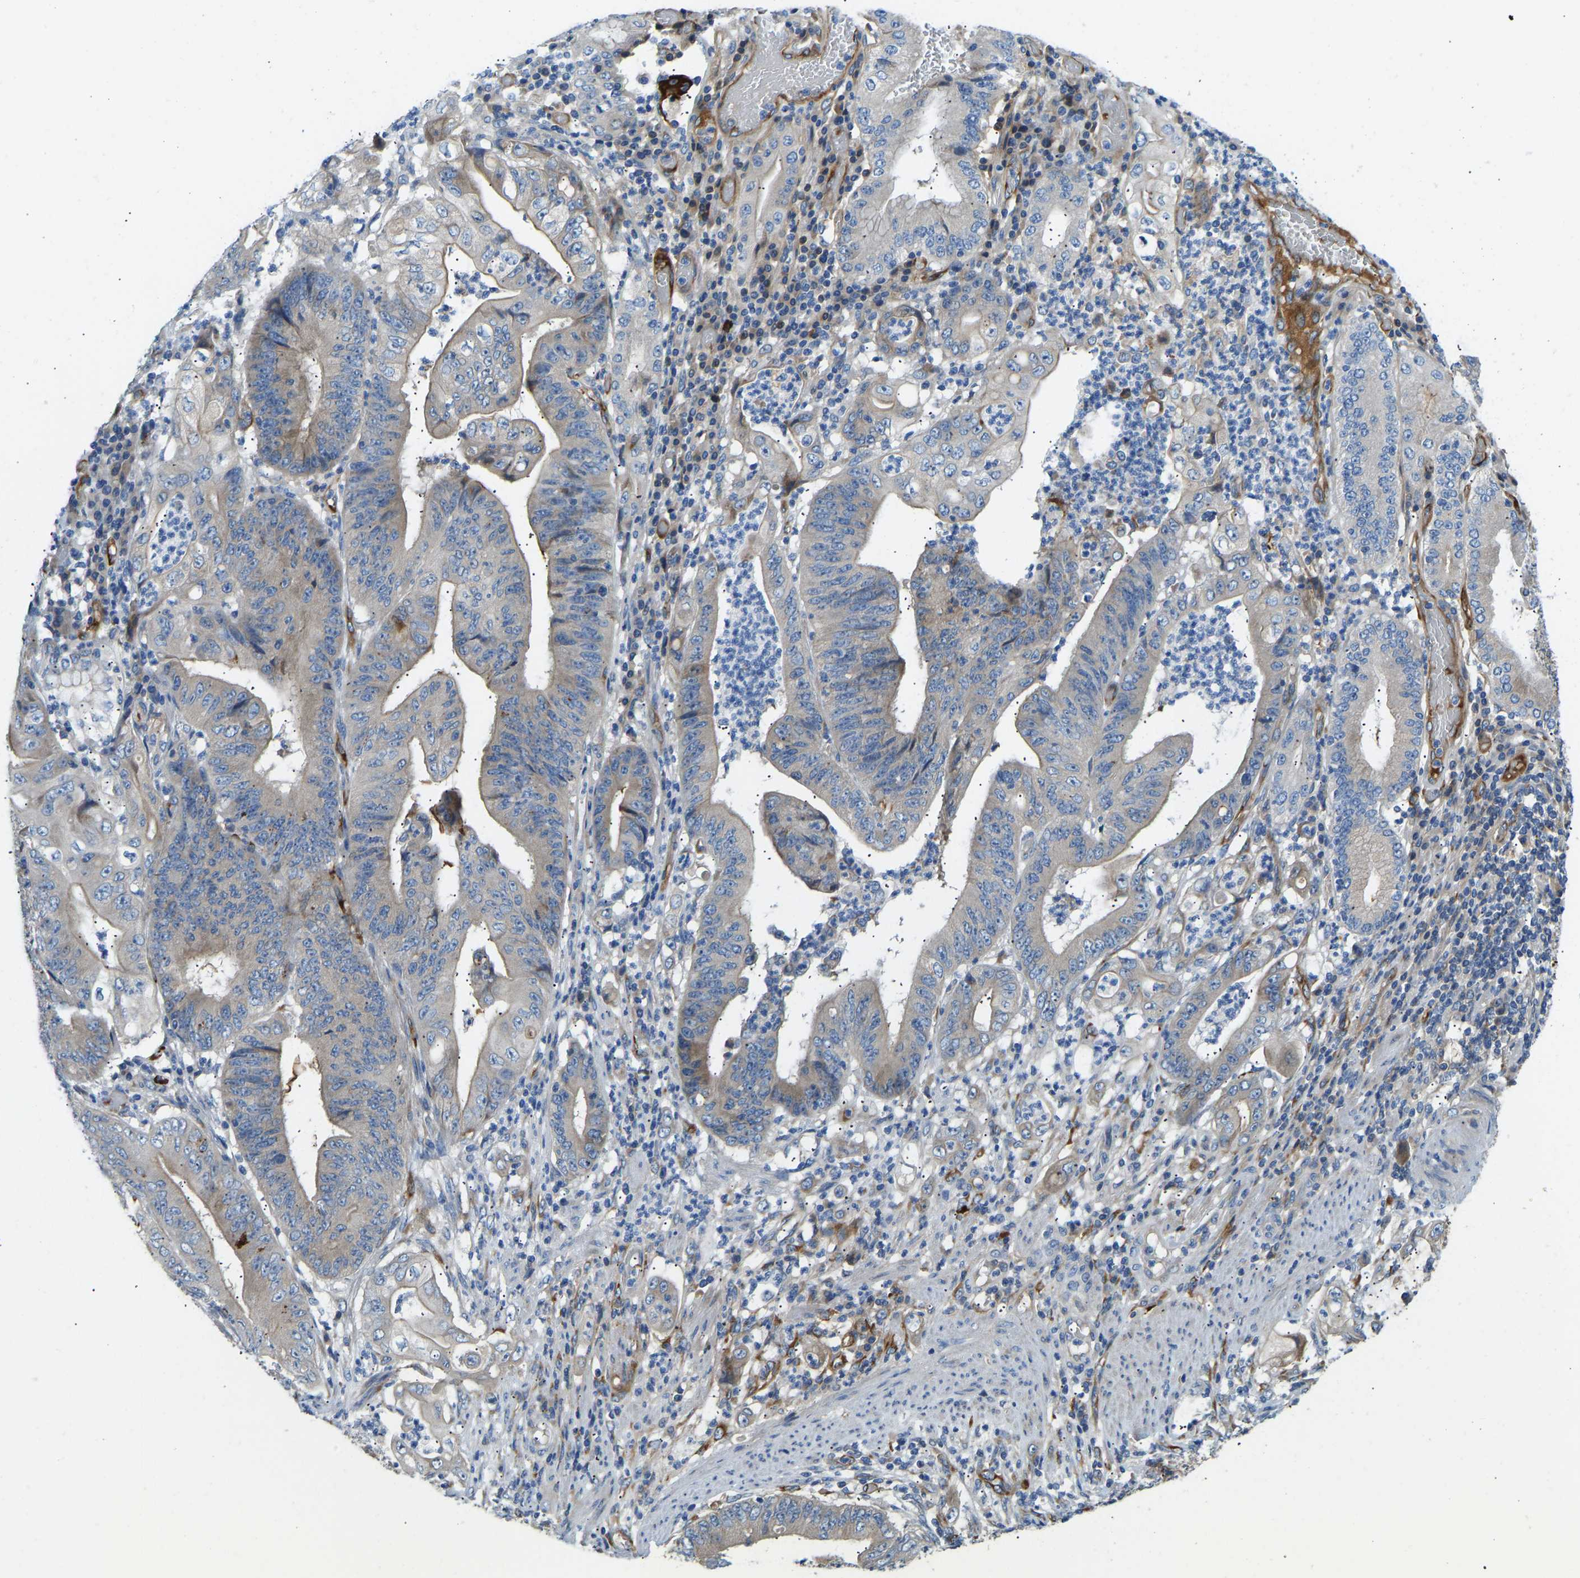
{"staining": {"intensity": "moderate", "quantity": "<25%", "location": "cytoplasmic/membranous"}, "tissue": "stomach cancer", "cell_type": "Tumor cells", "image_type": "cancer", "snomed": [{"axis": "morphology", "description": "Adenocarcinoma, NOS"}, {"axis": "topography", "description": "Stomach"}], "caption": "Adenocarcinoma (stomach) stained with a protein marker exhibits moderate staining in tumor cells.", "gene": "COL15A1", "patient": {"sex": "female", "age": 73}}